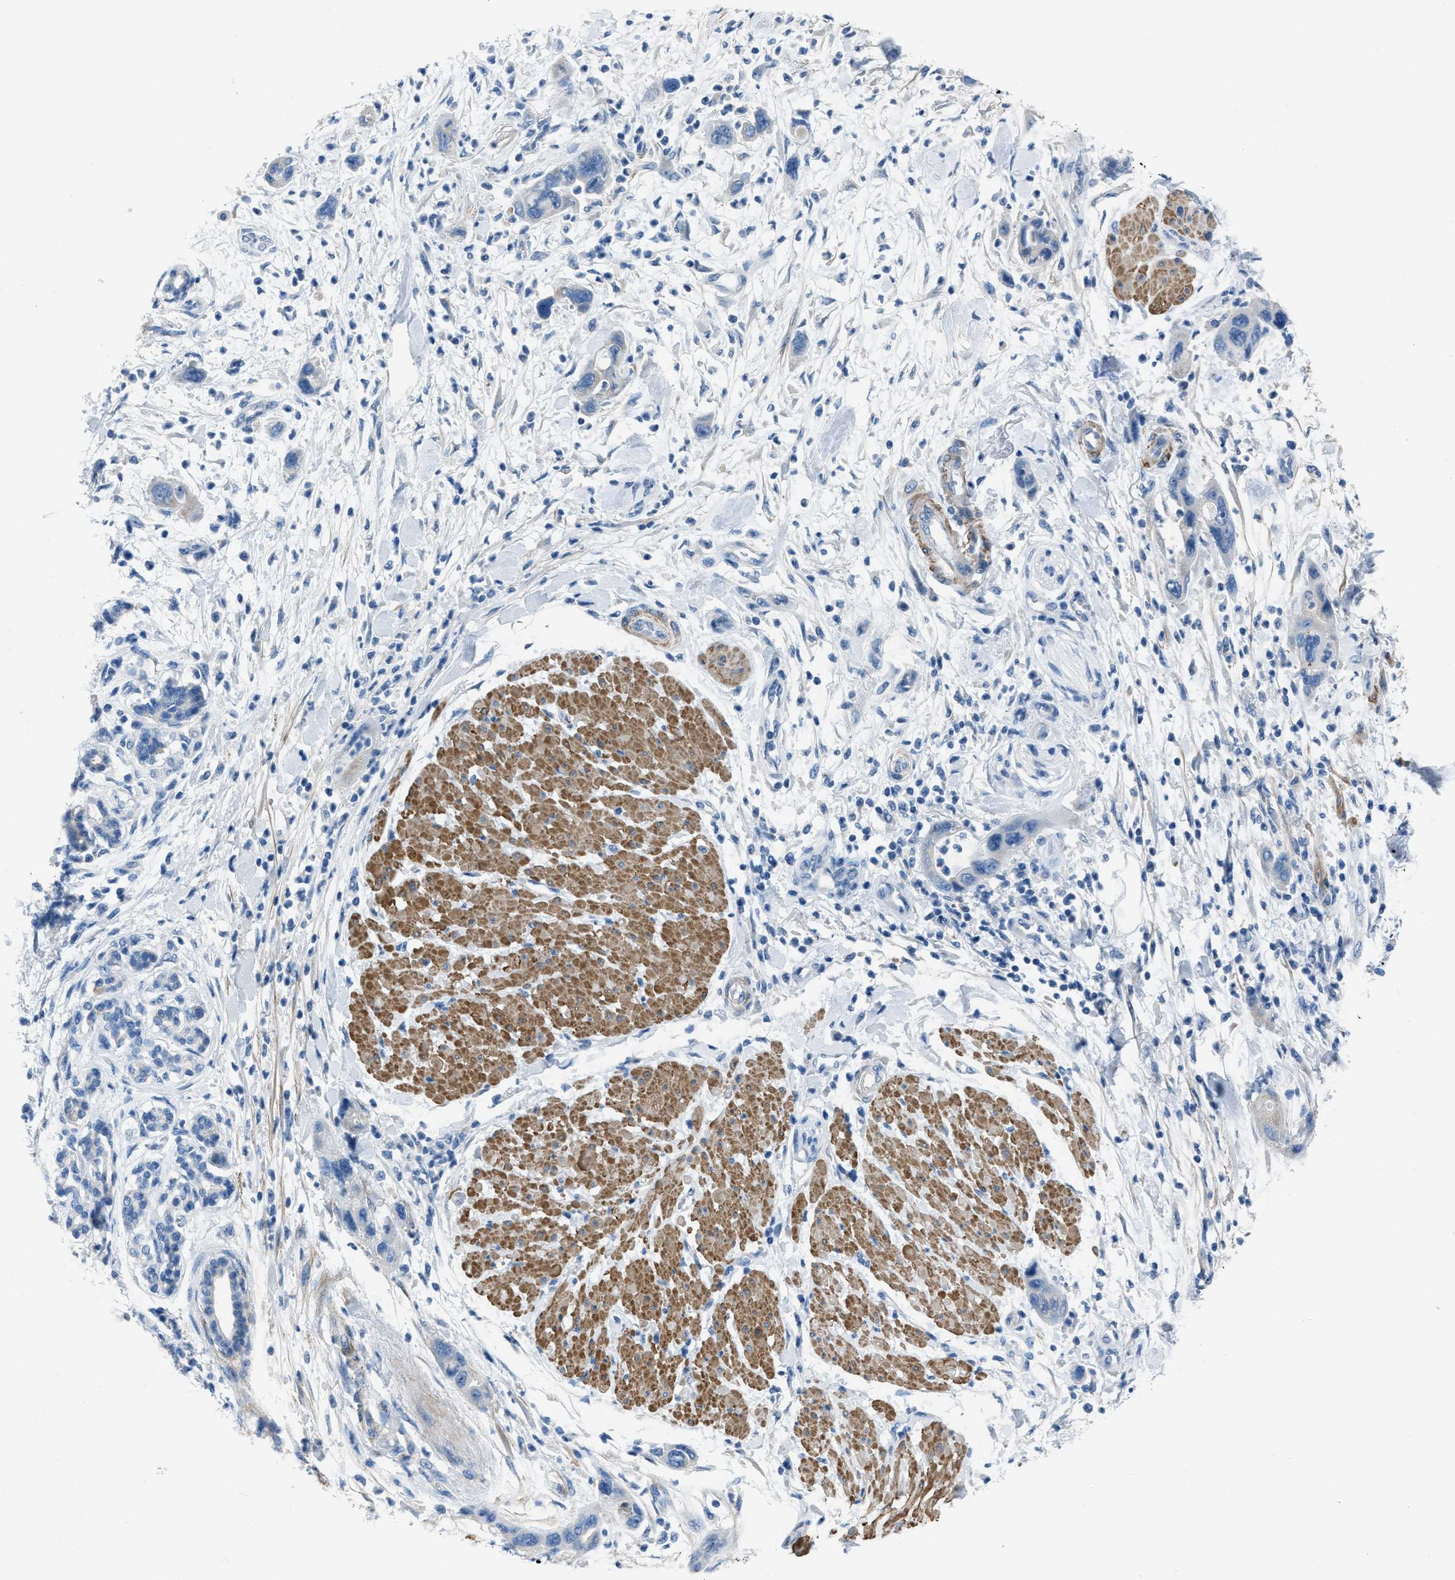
{"staining": {"intensity": "negative", "quantity": "none", "location": "none"}, "tissue": "pancreatic cancer", "cell_type": "Tumor cells", "image_type": "cancer", "snomed": [{"axis": "morphology", "description": "Normal tissue, NOS"}, {"axis": "morphology", "description": "Adenocarcinoma, NOS"}, {"axis": "topography", "description": "Pancreas"}], "caption": "Pancreatic cancer (adenocarcinoma) was stained to show a protein in brown. There is no significant staining in tumor cells.", "gene": "SPATC1L", "patient": {"sex": "female", "age": 71}}